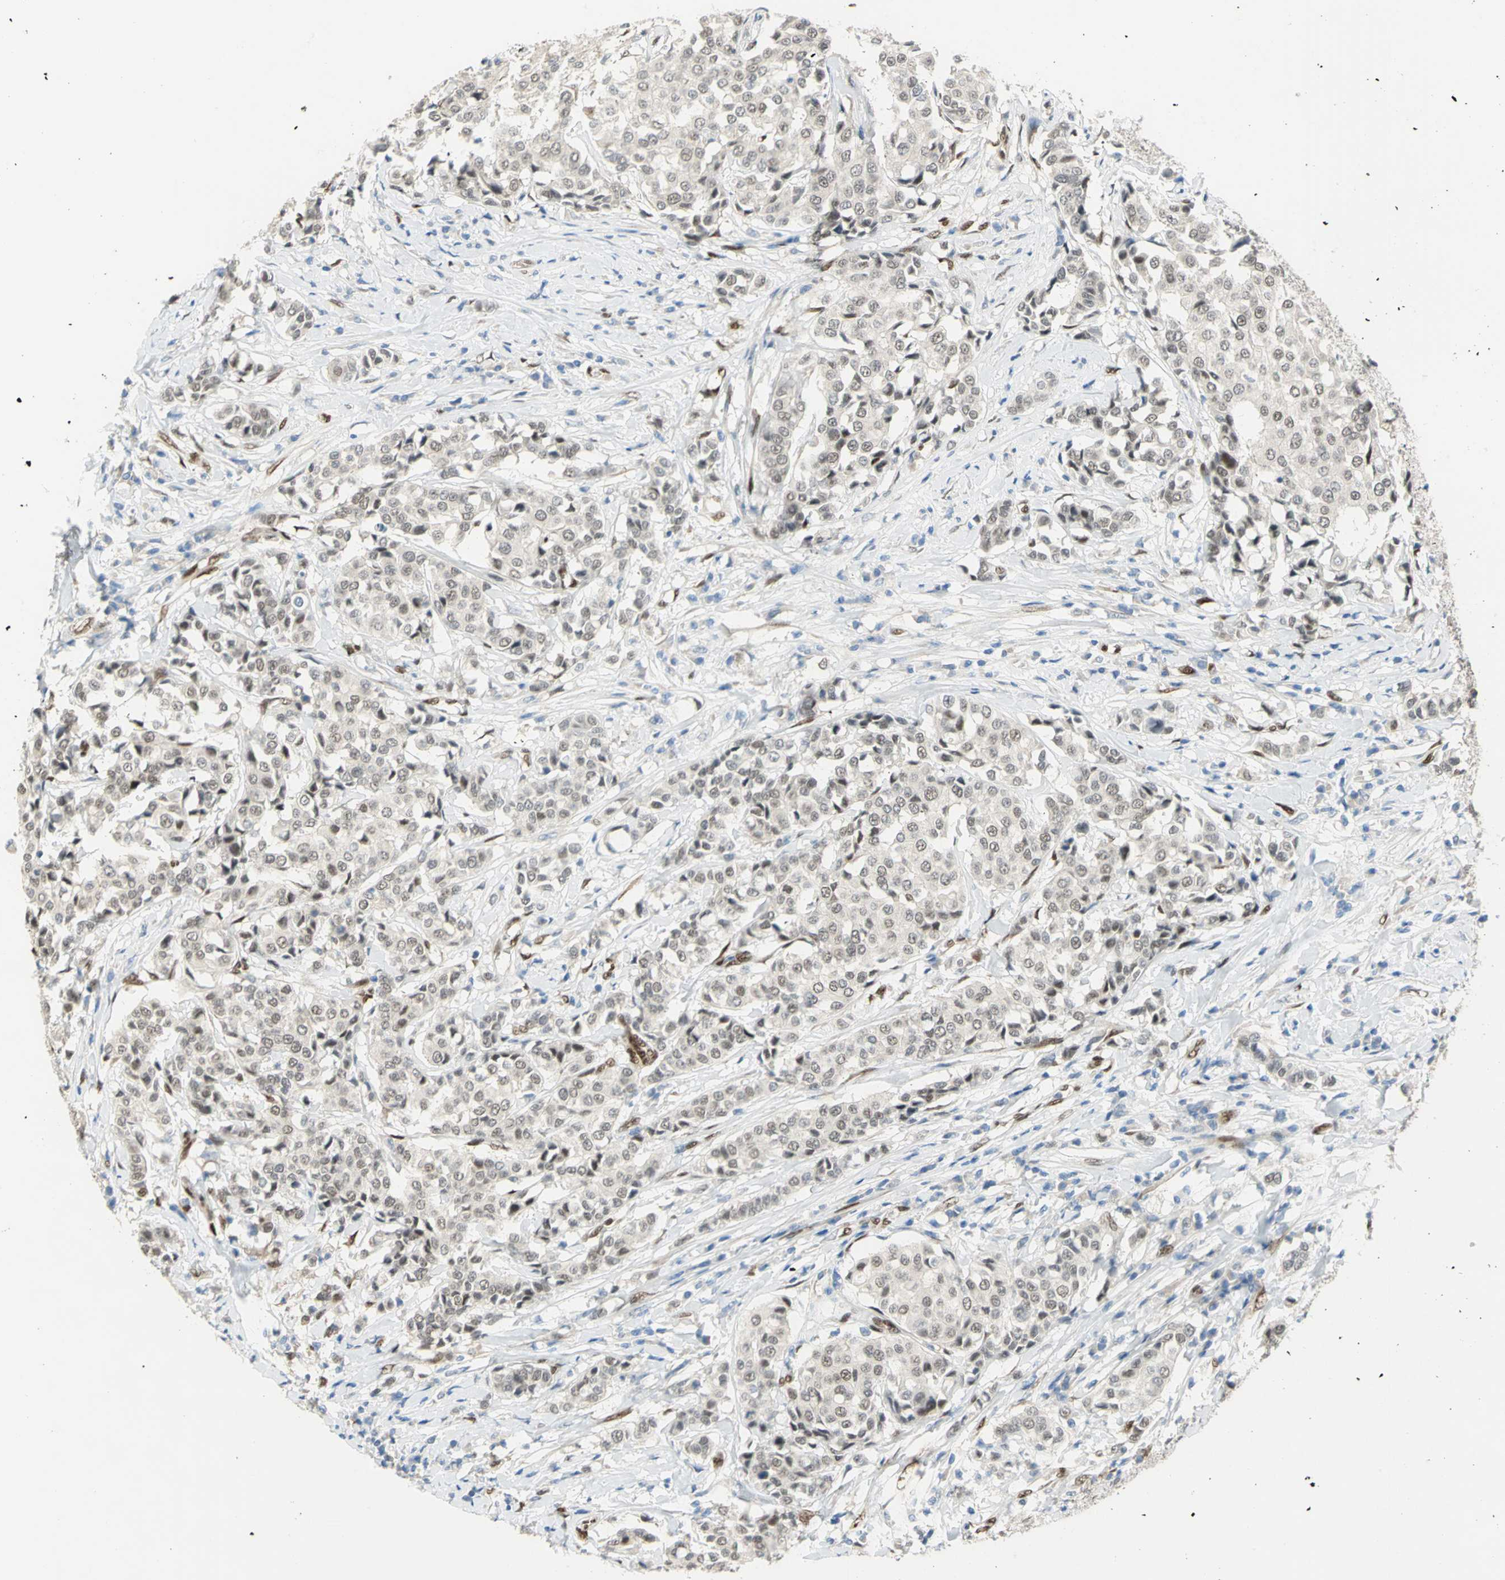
{"staining": {"intensity": "weak", "quantity": "25%-75%", "location": "cytoplasmic/membranous,nuclear"}, "tissue": "breast cancer", "cell_type": "Tumor cells", "image_type": "cancer", "snomed": [{"axis": "morphology", "description": "Duct carcinoma"}, {"axis": "topography", "description": "Breast"}], "caption": "Tumor cells show weak cytoplasmic/membranous and nuclear staining in about 25%-75% of cells in breast invasive ductal carcinoma. Nuclei are stained in blue.", "gene": "RBFOX2", "patient": {"sex": "female", "age": 27}}